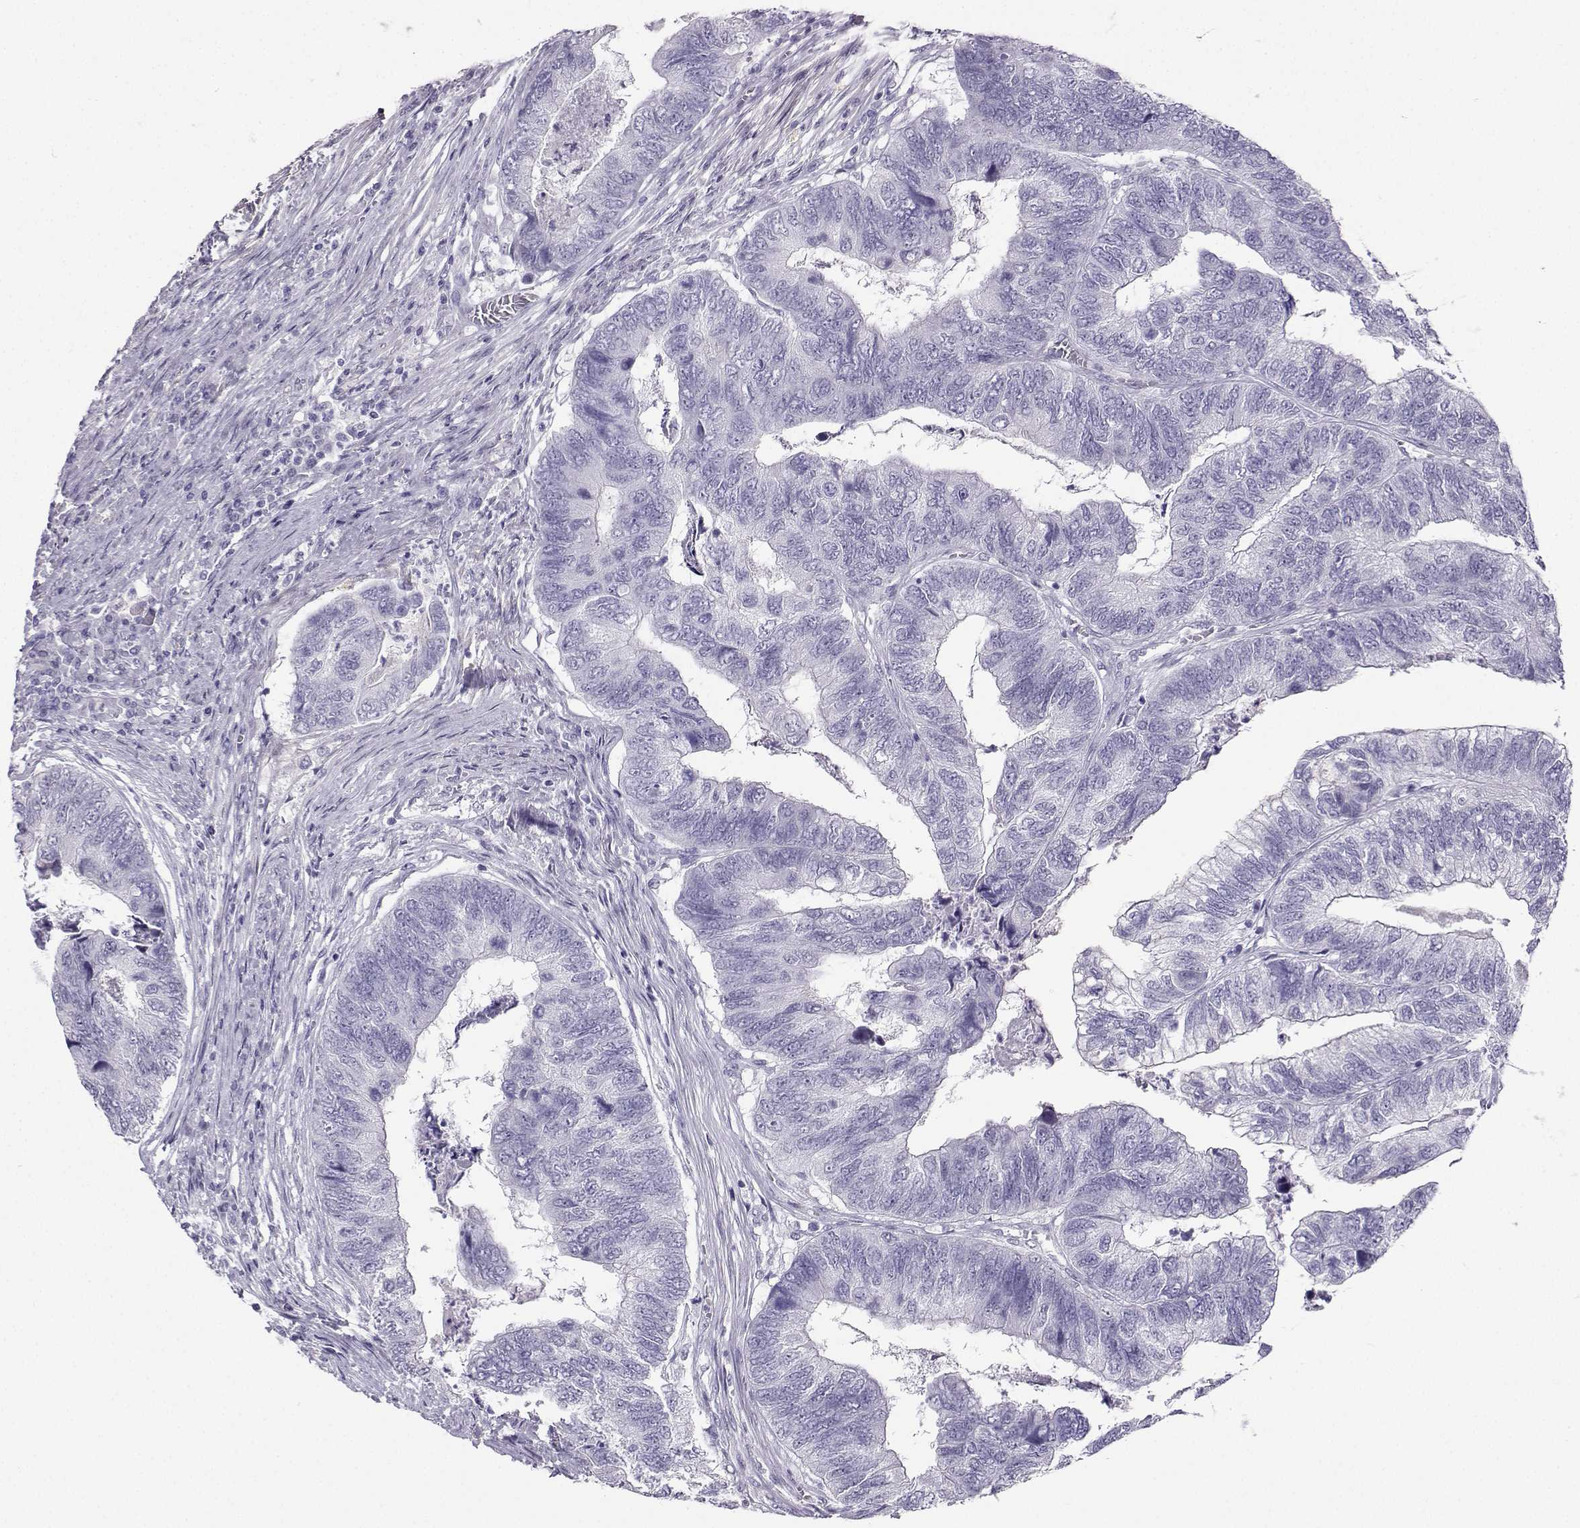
{"staining": {"intensity": "negative", "quantity": "none", "location": "none"}, "tissue": "colorectal cancer", "cell_type": "Tumor cells", "image_type": "cancer", "snomed": [{"axis": "morphology", "description": "Adenocarcinoma, NOS"}, {"axis": "topography", "description": "Colon"}], "caption": "Tumor cells are negative for brown protein staining in colorectal adenocarcinoma.", "gene": "KIF17", "patient": {"sex": "female", "age": 67}}